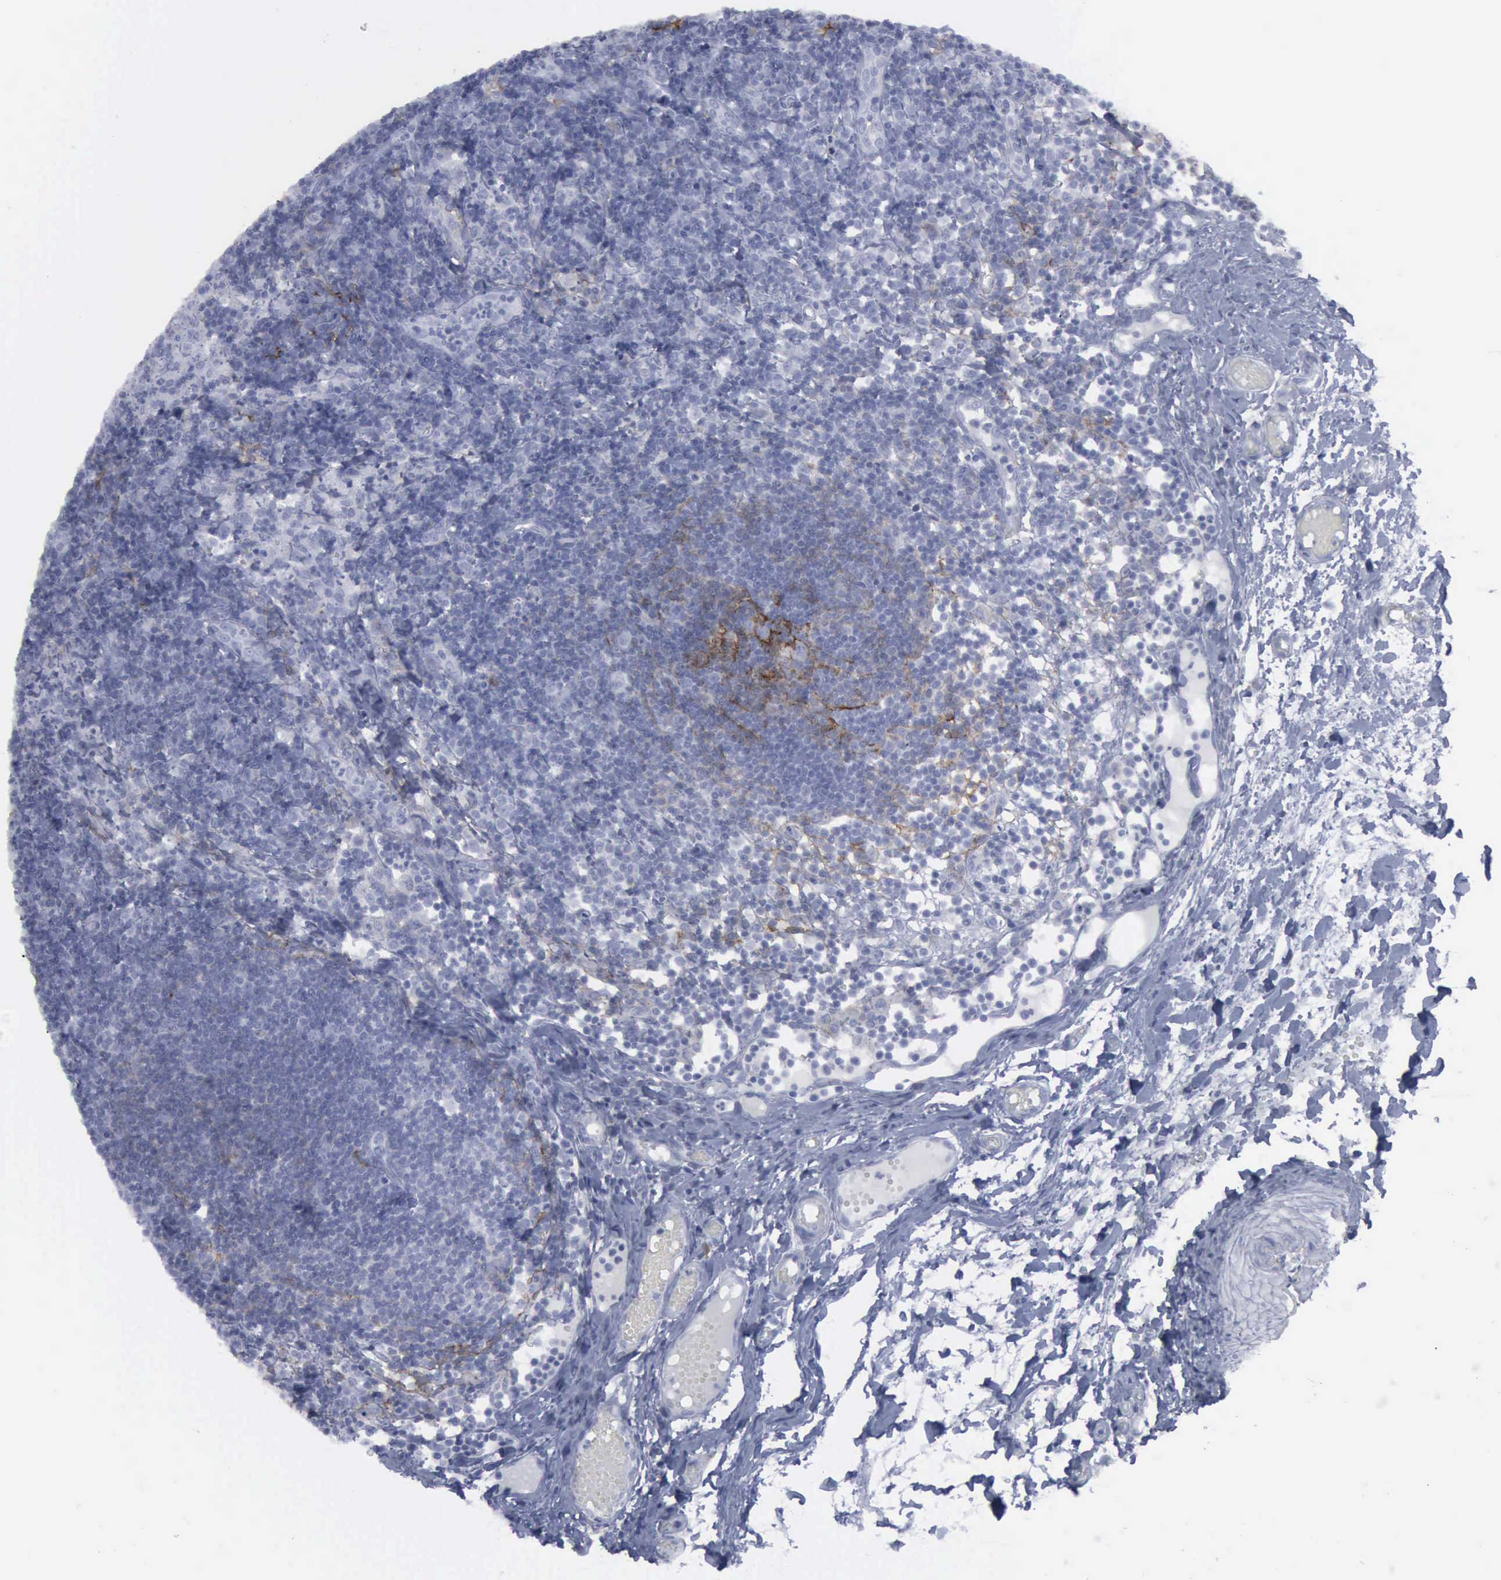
{"staining": {"intensity": "moderate", "quantity": "<25%", "location": "cytoplasmic/membranous"}, "tissue": "lymph node", "cell_type": "Germinal center cells", "image_type": "normal", "snomed": [{"axis": "morphology", "description": "Normal tissue, NOS"}, {"axis": "morphology", "description": "Inflammation, NOS"}, {"axis": "topography", "description": "Lymph node"}, {"axis": "topography", "description": "Salivary gland"}], "caption": "Human lymph node stained for a protein (brown) shows moderate cytoplasmic/membranous positive positivity in approximately <25% of germinal center cells.", "gene": "VCAM1", "patient": {"sex": "male", "age": 3}}